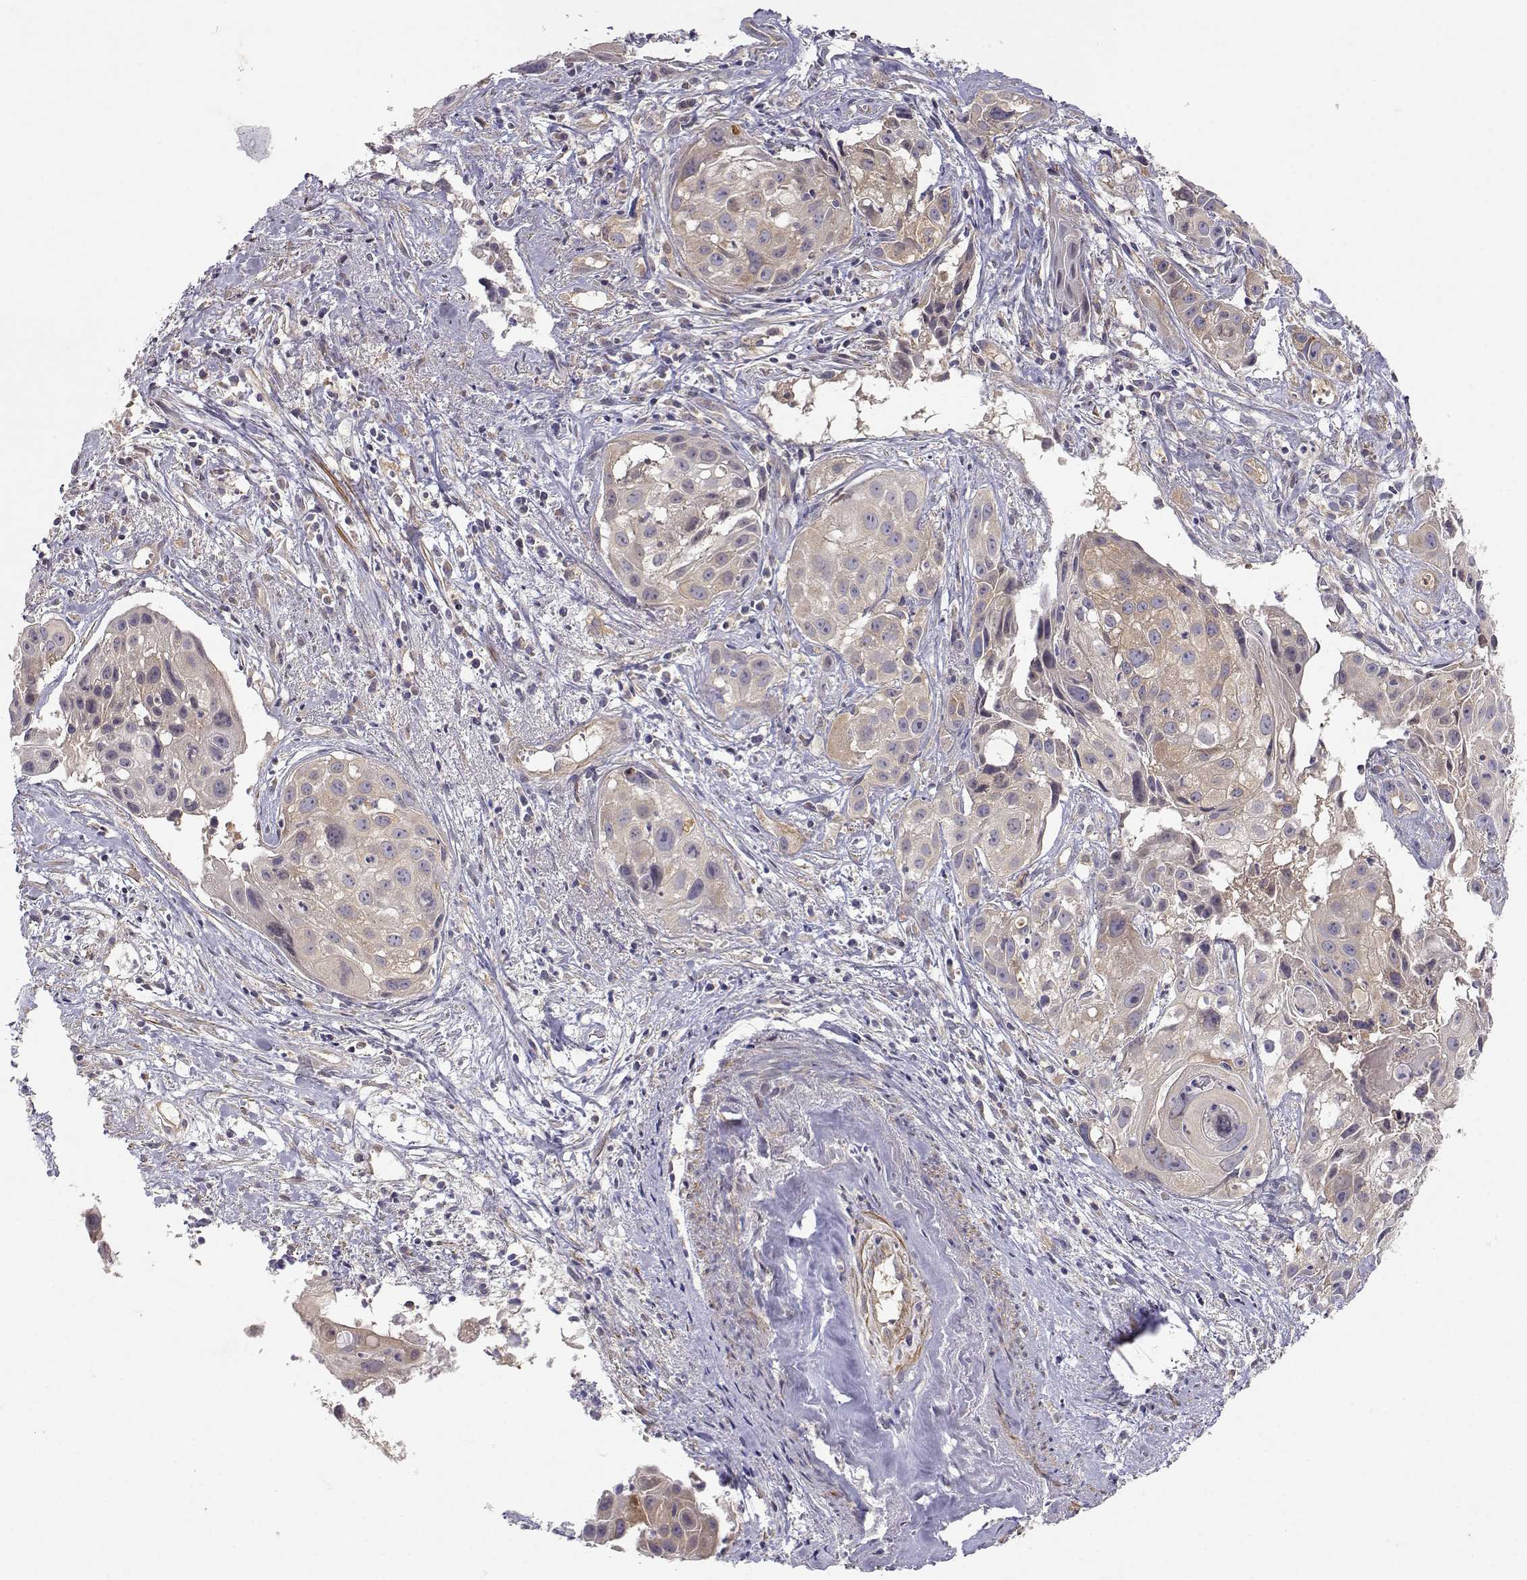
{"staining": {"intensity": "weak", "quantity": ">75%", "location": "cytoplasmic/membranous"}, "tissue": "cervical cancer", "cell_type": "Tumor cells", "image_type": "cancer", "snomed": [{"axis": "morphology", "description": "Squamous cell carcinoma, NOS"}, {"axis": "topography", "description": "Cervix"}], "caption": "Tumor cells reveal weak cytoplasmic/membranous positivity in about >75% of cells in cervical squamous cell carcinoma.", "gene": "PAIP1", "patient": {"sex": "female", "age": 53}}